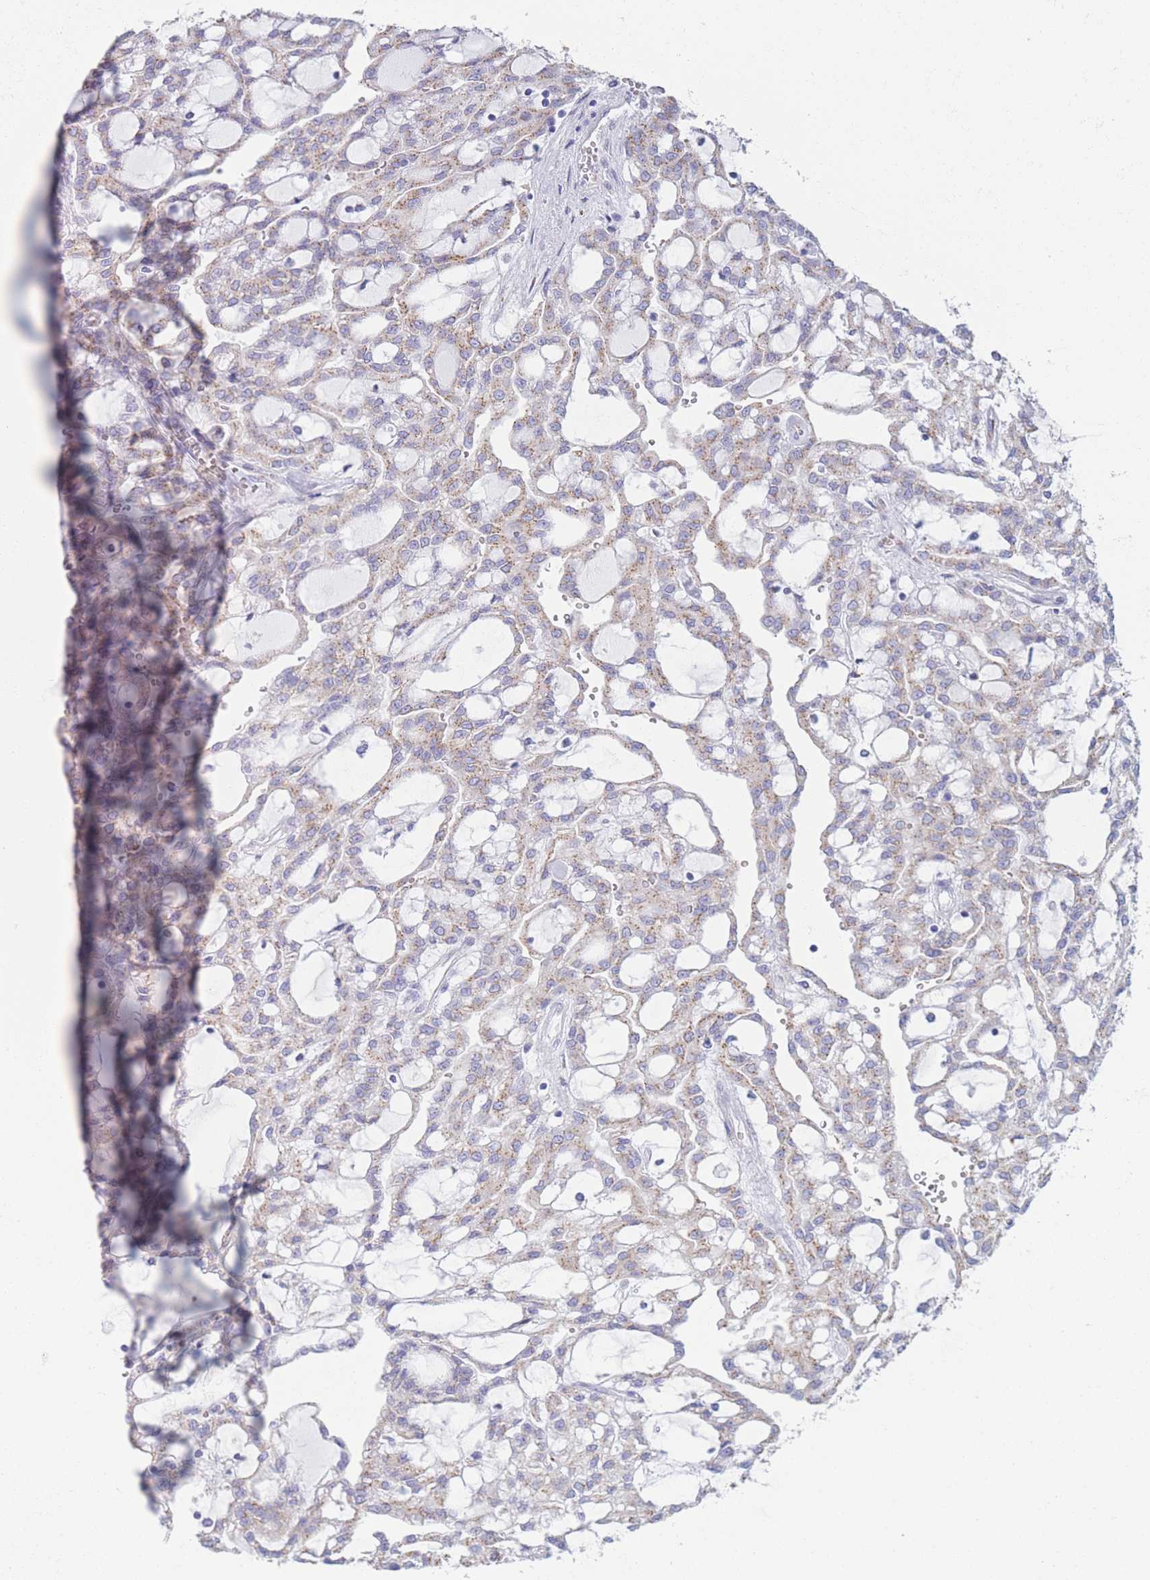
{"staining": {"intensity": "moderate", "quantity": ">75%", "location": "cytoplasmic/membranous"}, "tissue": "renal cancer", "cell_type": "Tumor cells", "image_type": "cancer", "snomed": [{"axis": "morphology", "description": "Adenocarcinoma, NOS"}, {"axis": "topography", "description": "Kidney"}], "caption": "Renal cancer was stained to show a protein in brown. There is medium levels of moderate cytoplasmic/membranous expression in approximately >75% of tumor cells.", "gene": "MRPL30", "patient": {"sex": "male", "age": 63}}